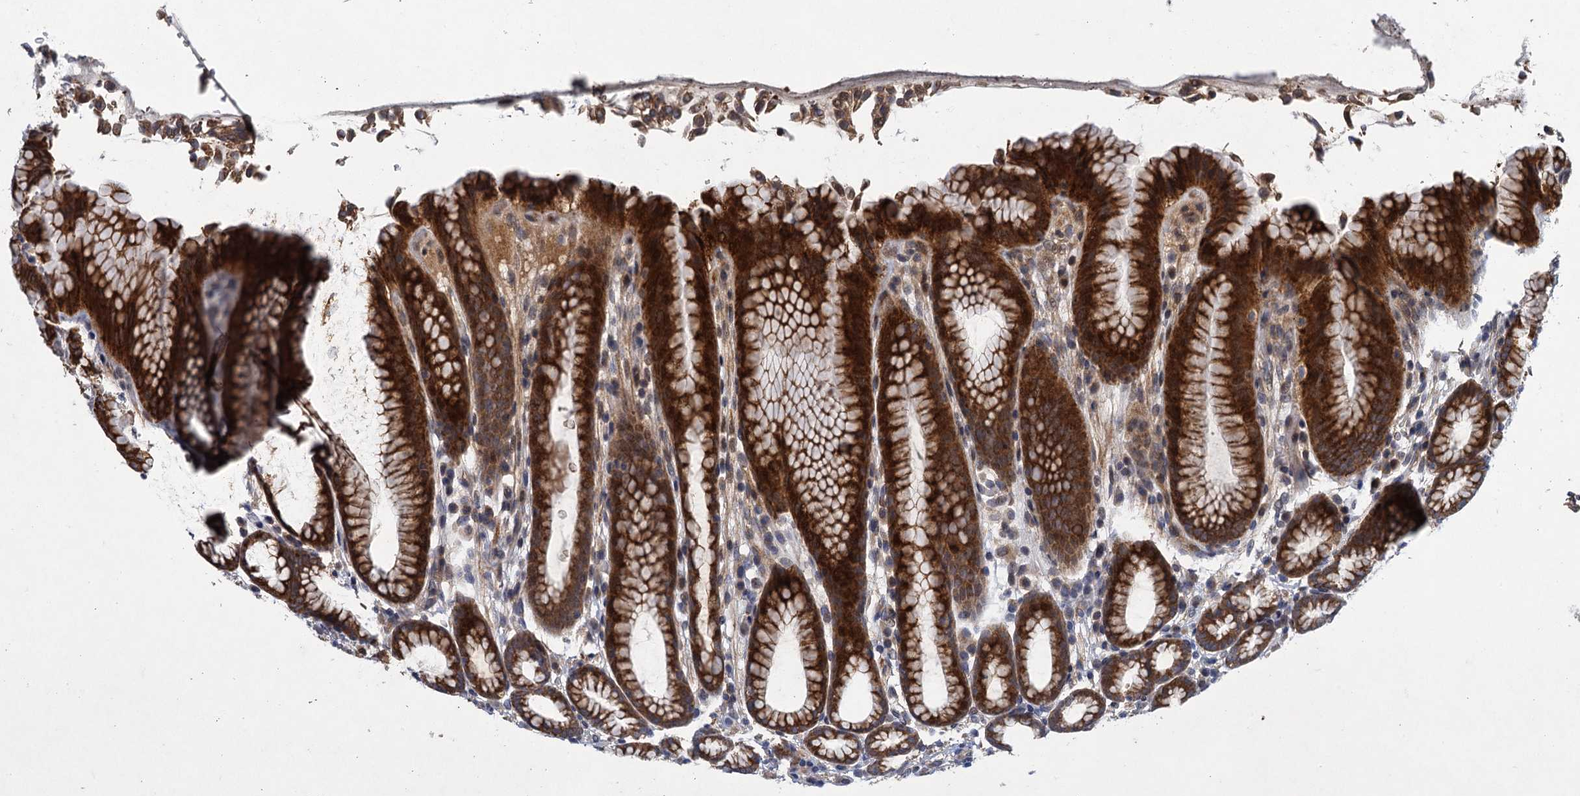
{"staining": {"intensity": "strong", "quantity": ">75%", "location": "cytoplasmic/membranous"}, "tissue": "stomach", "cell_type": "Glandular cells", "image_type": "normal", "snomed": [{"axis": "morphology", "description": "Normal tissue, NOS"}, {"axis": "topography", "description": "Stomach"}], "caption": "Normal stomach was stained to show a protein in brown. There is high levels of strong cytoplasmic/membranous positivity in about >75% of glandular cells. (DAB (3,3'-diaminobenzidine) IHC, brown staining for protein, blue staining for nuclei).", "gene": "MDM1", "patient": {"sex": "male", "age": 42}}